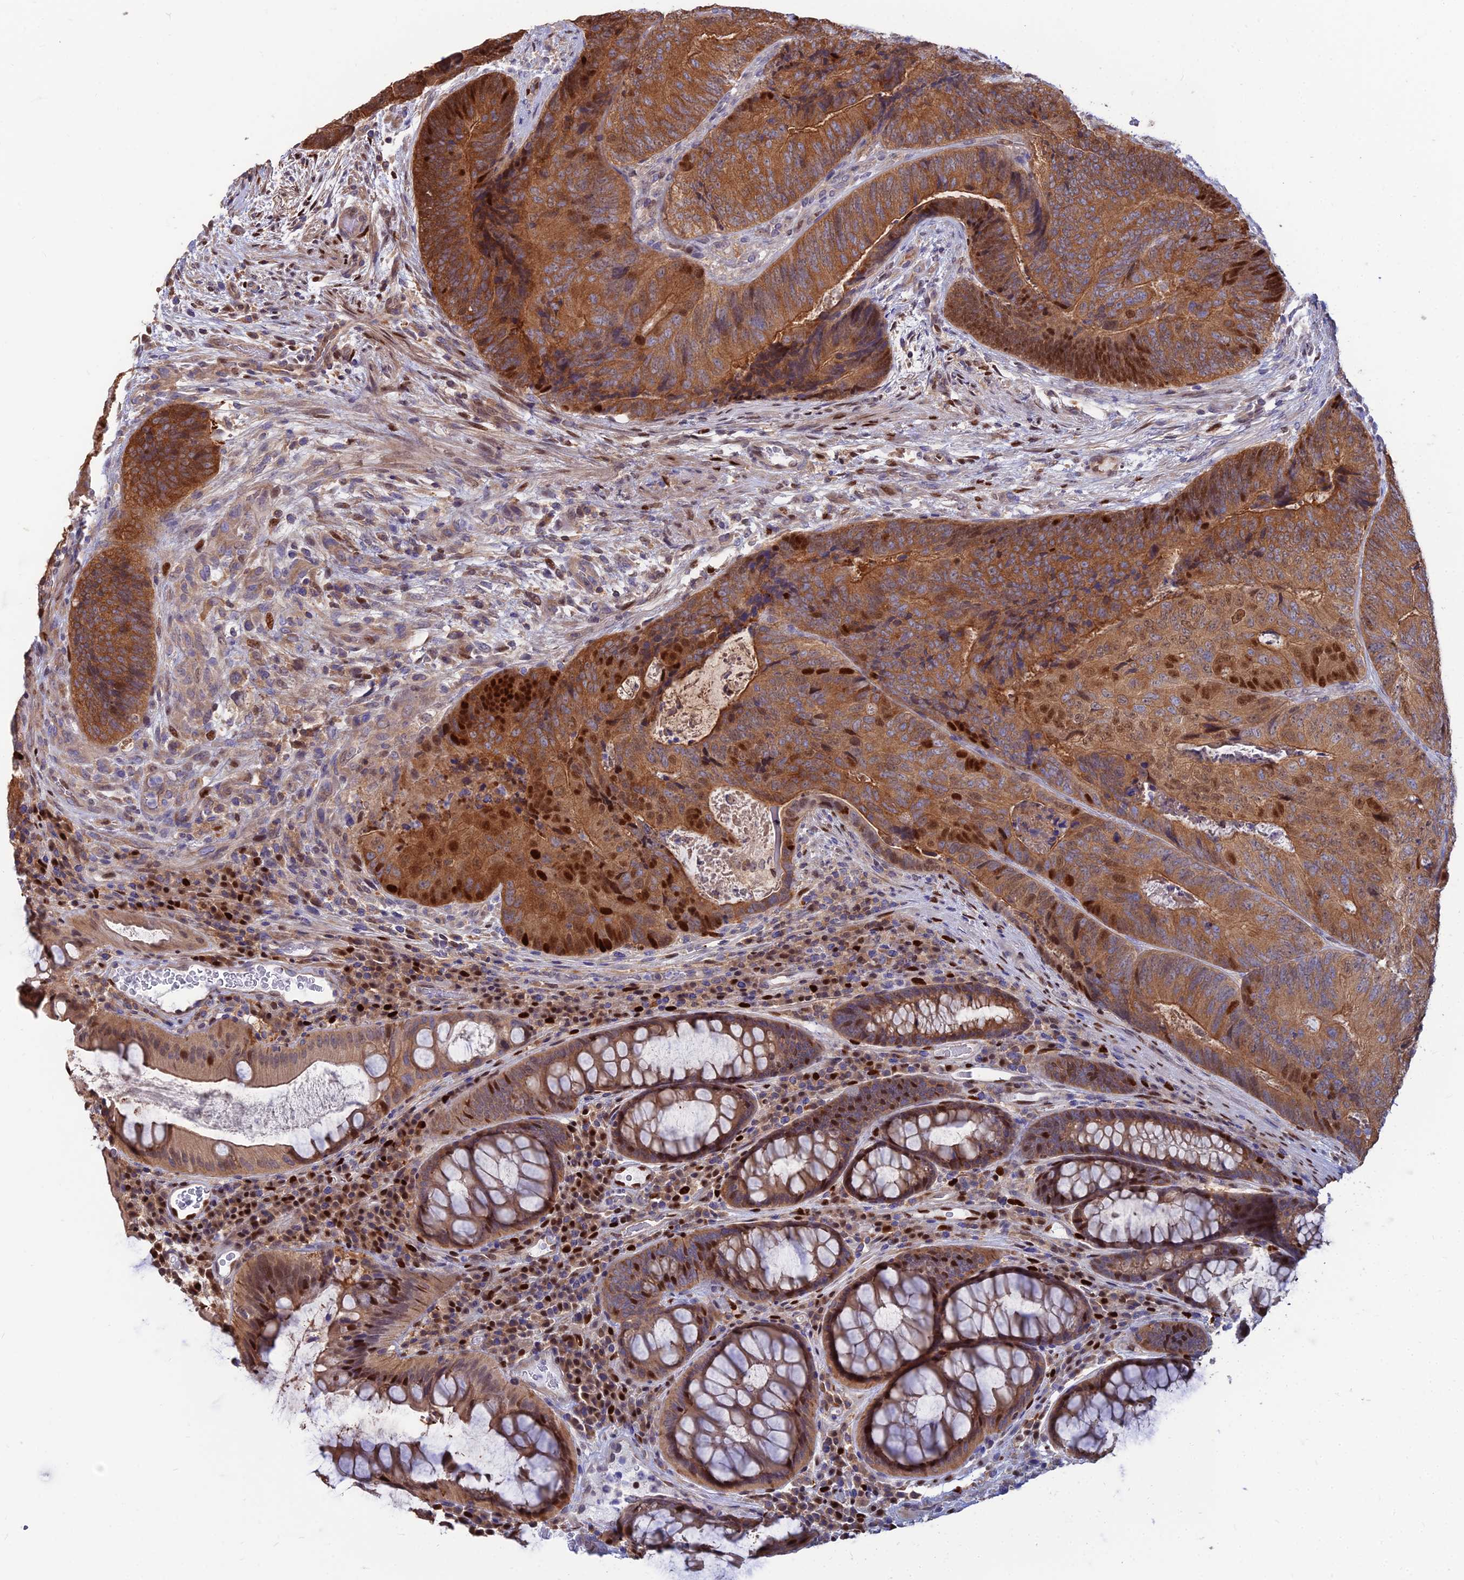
{"staining": {"intensity": "strong", "quantity": ">75%", "location": "cytoplasmic/membranous,nuclear"}, "tissue": "colorectal cancer", "cell_type": "Tumor cells", "image_type": "cancer", "snomed": [{"axis": "morphology", "description": "Adenocarcinoma, NOS"}, {"axis": "topography", "description": "Colon"}], "caption": "Immunohistochemical staining of colorectal cancer (adenocarcinoma) reveals high levels of strong cytoplasmic/membranous and nuclear protein expression in approximately >75% of tumor cells.", "gene": "DNPEP", "patient": {"sex": "female", "age": 67}}